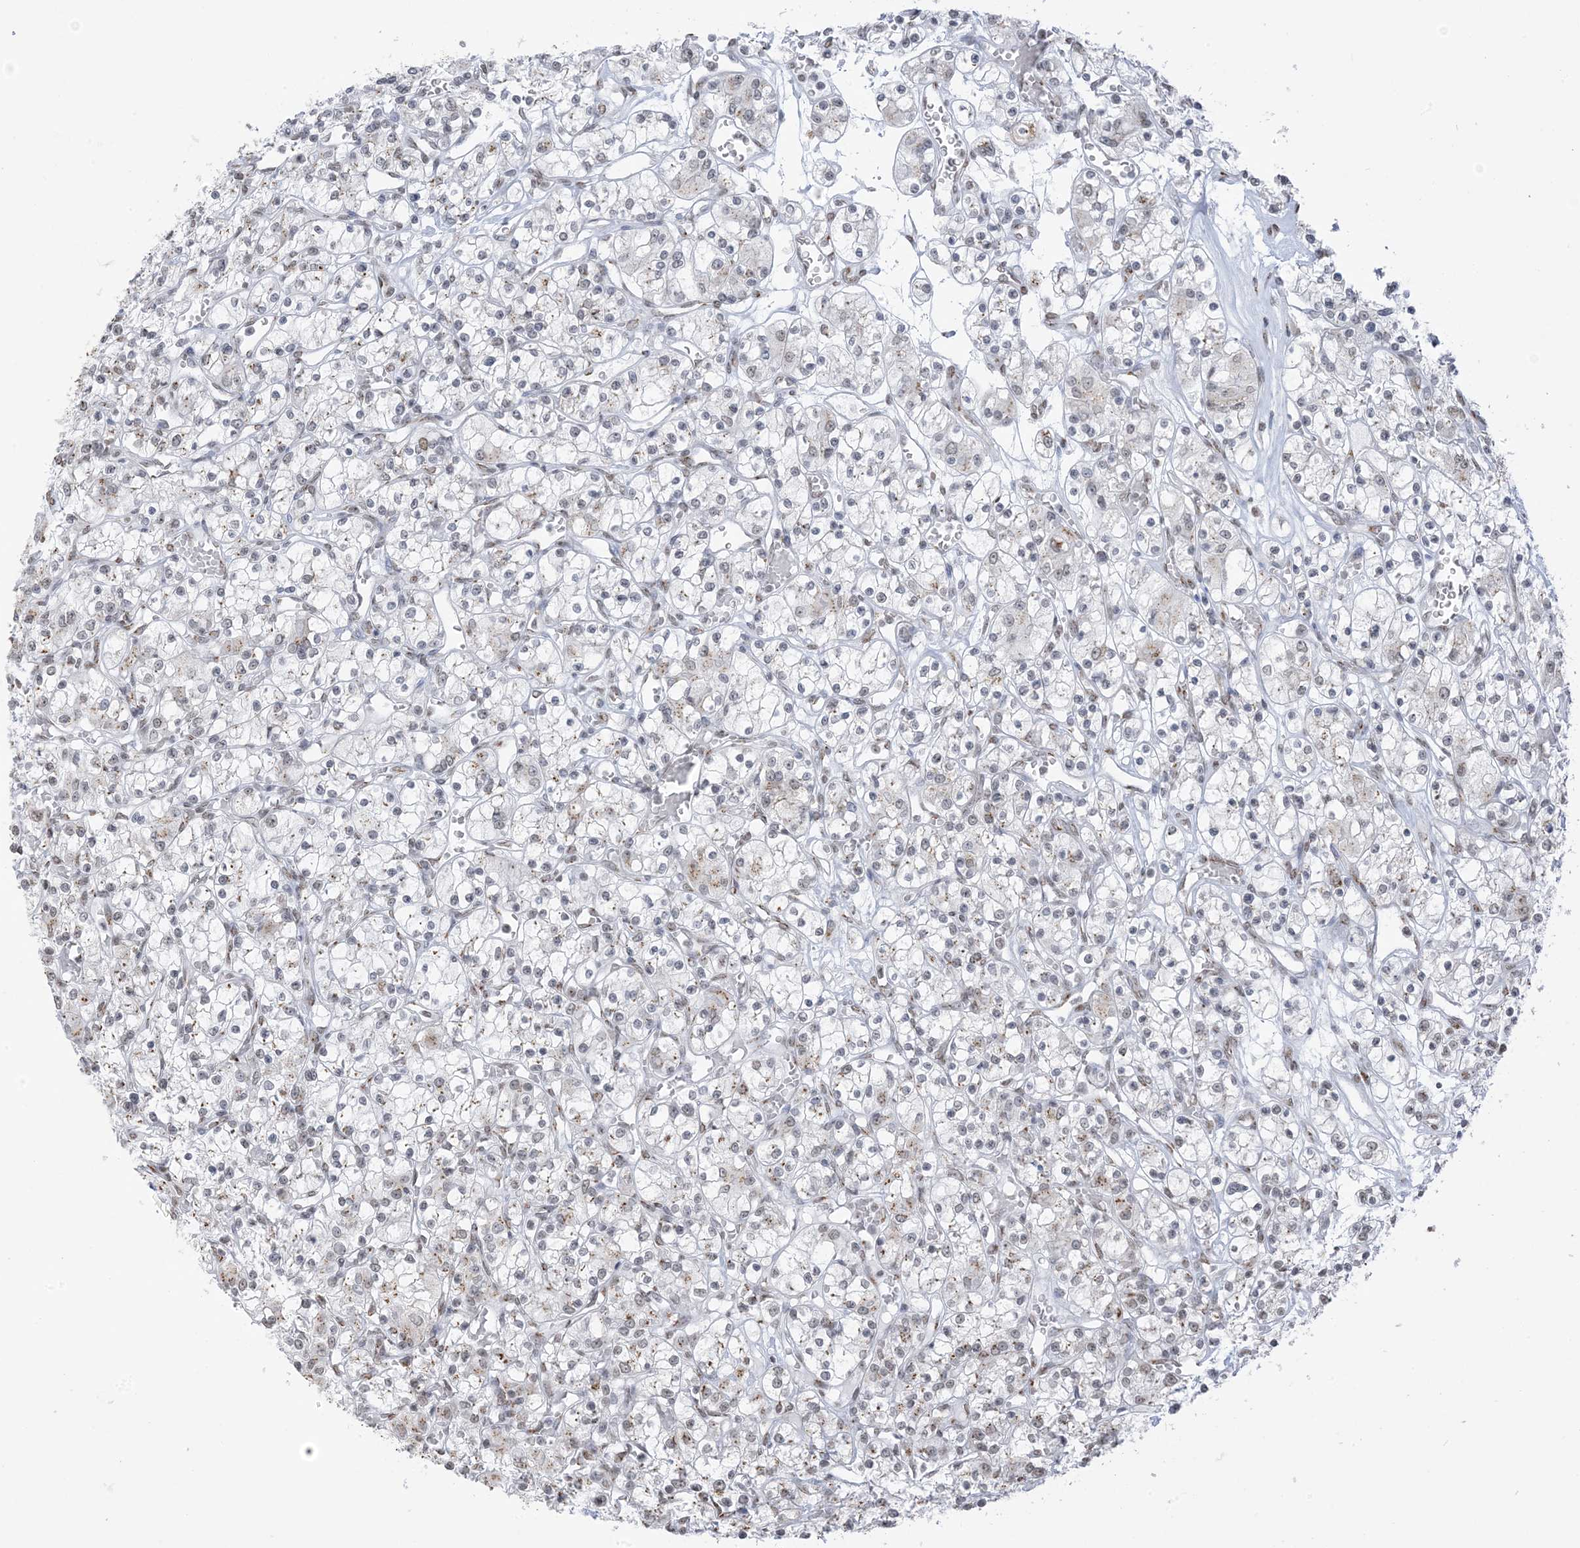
{"staining": {"intensity": "weak", "quantity": "<25%", "location": "cytoplasmic/membranous,nuclear"}, "tissue": "renal cancer", "cell_type": "Tumor cells", "image_type": "cancer", "snomed": [{"axis": "morphology", "description": "Adenocarcinoma, NOS"}, {"axis": "topography", "description": "Kidney"}], "caption": "Immunohistochemical staining of renal adenocarcinoma demonstrates no significant expression in tumor cells.", "gene": "GPR107", "patient": {"sex": "female", "age": 59}}